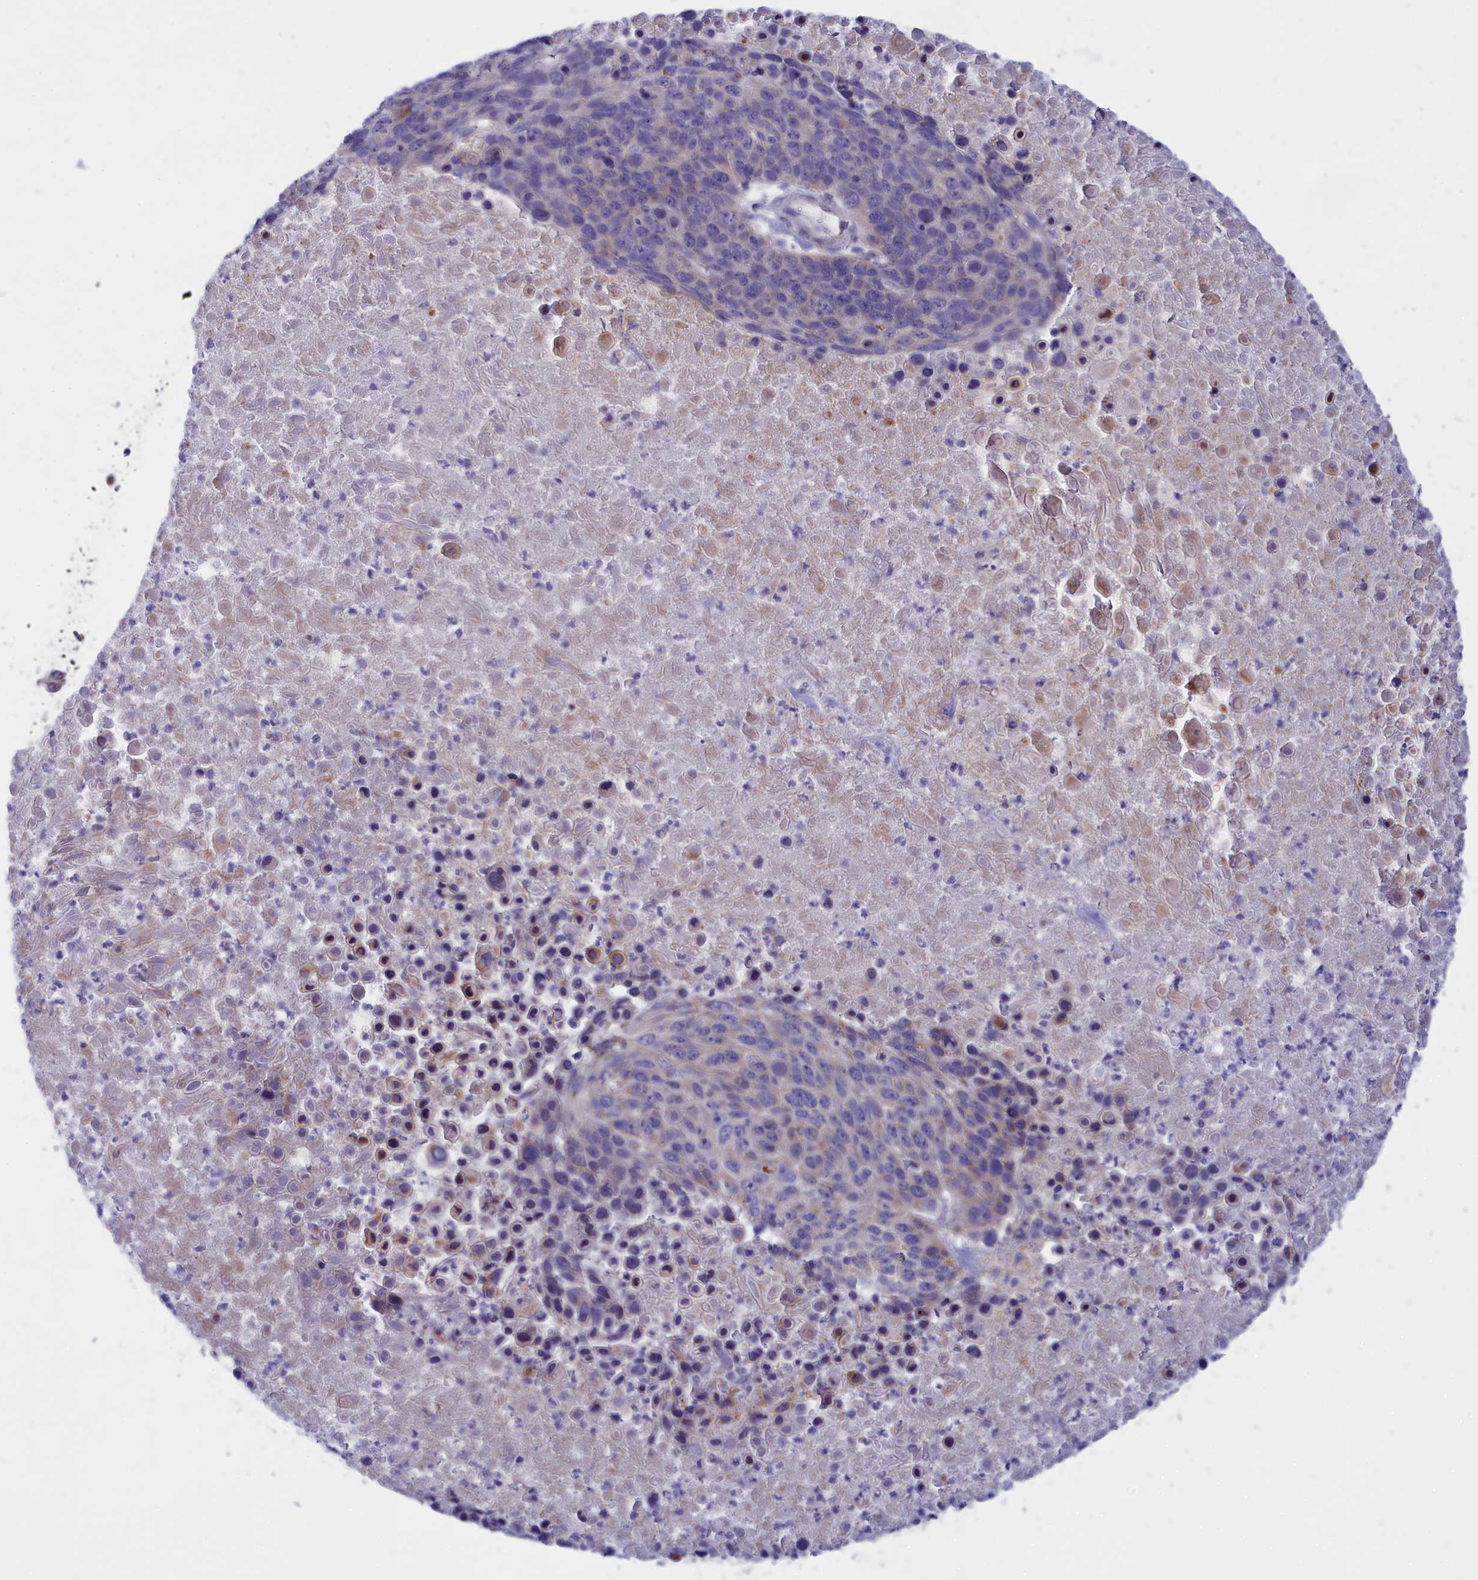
{"staining": {"intensity": "weak", "quantity": "<25%", "location": "cytoplasmic/membranous"}, "tissue": "lung cancer", "cell_type": "Tumor cells", "image_type": "cancer", "snomed": [{"axis": "morphology", "description": "Normal tissue, NOS"}, {"axis": "morphology", "description": "Squamous cell carcinoma, NOS"}, {"axis": "topography", "description": "Lymph node"}, {"axis": "topography", "description": "Lung"}], "caption": "Tumor cells show no significant protein staining in lung squamous cell carcinoma.", "gene": "TMEM30B", "patient": {"sex": "male", "age": 66}}